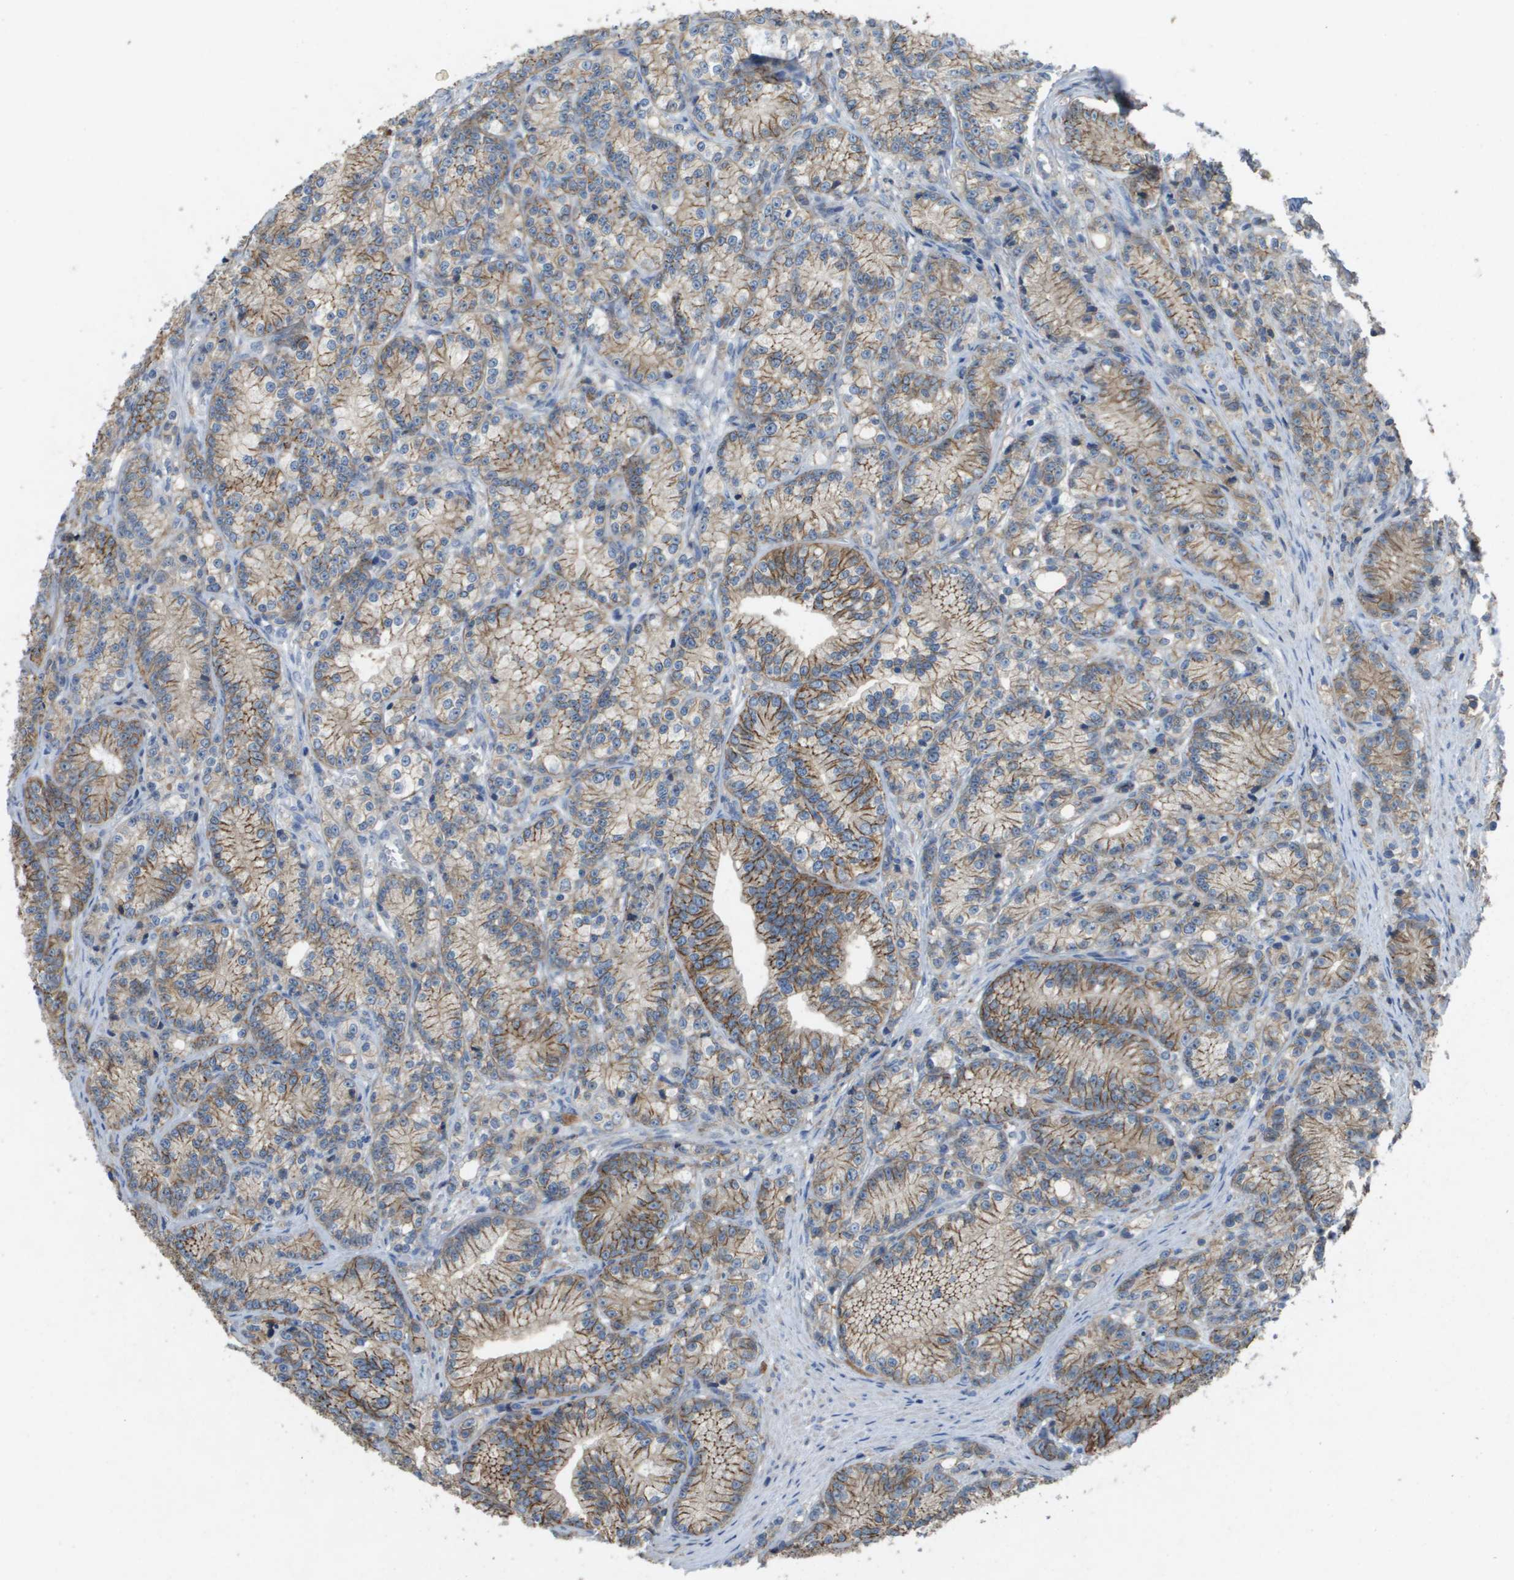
{"staining": {"intensity": "moderate", "quantity": ">75%", "location": "cytoplasmic/membranous"}, "tissue": "prostate cancer", "cell_type": "Tumor cells", "image_type": "cancer", "snomed": [{"axis": "morphology", "description": "Adenocarcinoma, Low grade"}, {"axis": "topography", "description": "Prostate"}], "caption": "High-power microscopy captured an IHC micrograph of prostate adenocarcinoma (low-grade), revealing moderate cytoplasmic/membranous staining in about >75% of tumor cells.", "gene": "CLCA4", "patient": {"sex": "male", "age": 89}}